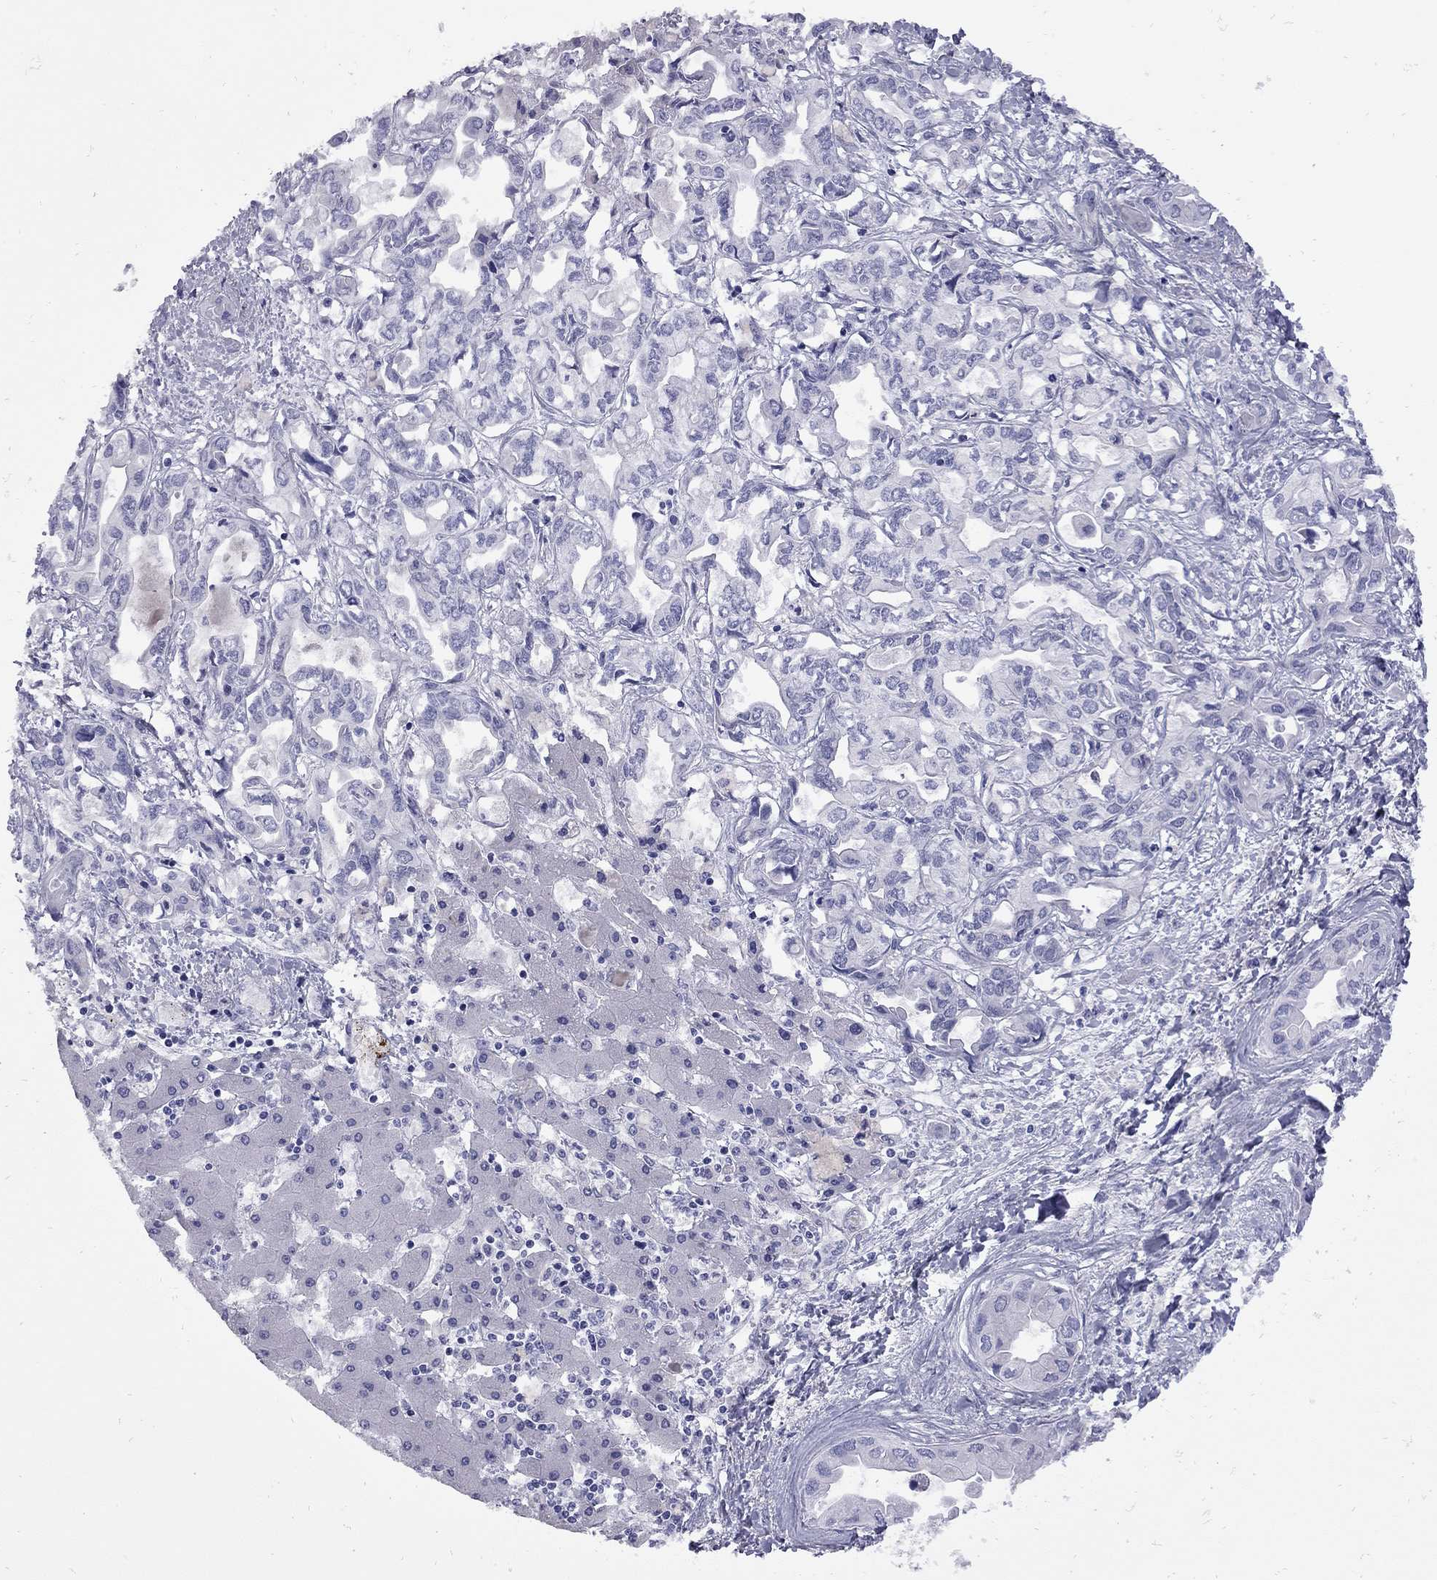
{"staining": {"intensity": "negative", "quantity": "none", "location": "none"}, "tissue": "liver cancer", "cell_type": "Tumor cells", "image_type": "cancer", "snomed": [{"axis": "morphology", "description": "Cholangiocarcinoma"}, {"axis": "topography", "description": "Liver"}], "caption": "This is a micrograph of immunohistochemistry staining of cholangiocarcinoma (liver), which shows no staining in tumor cells.", "gene": "EPPIN", "patient": {"sex": "female", "age": 64}}